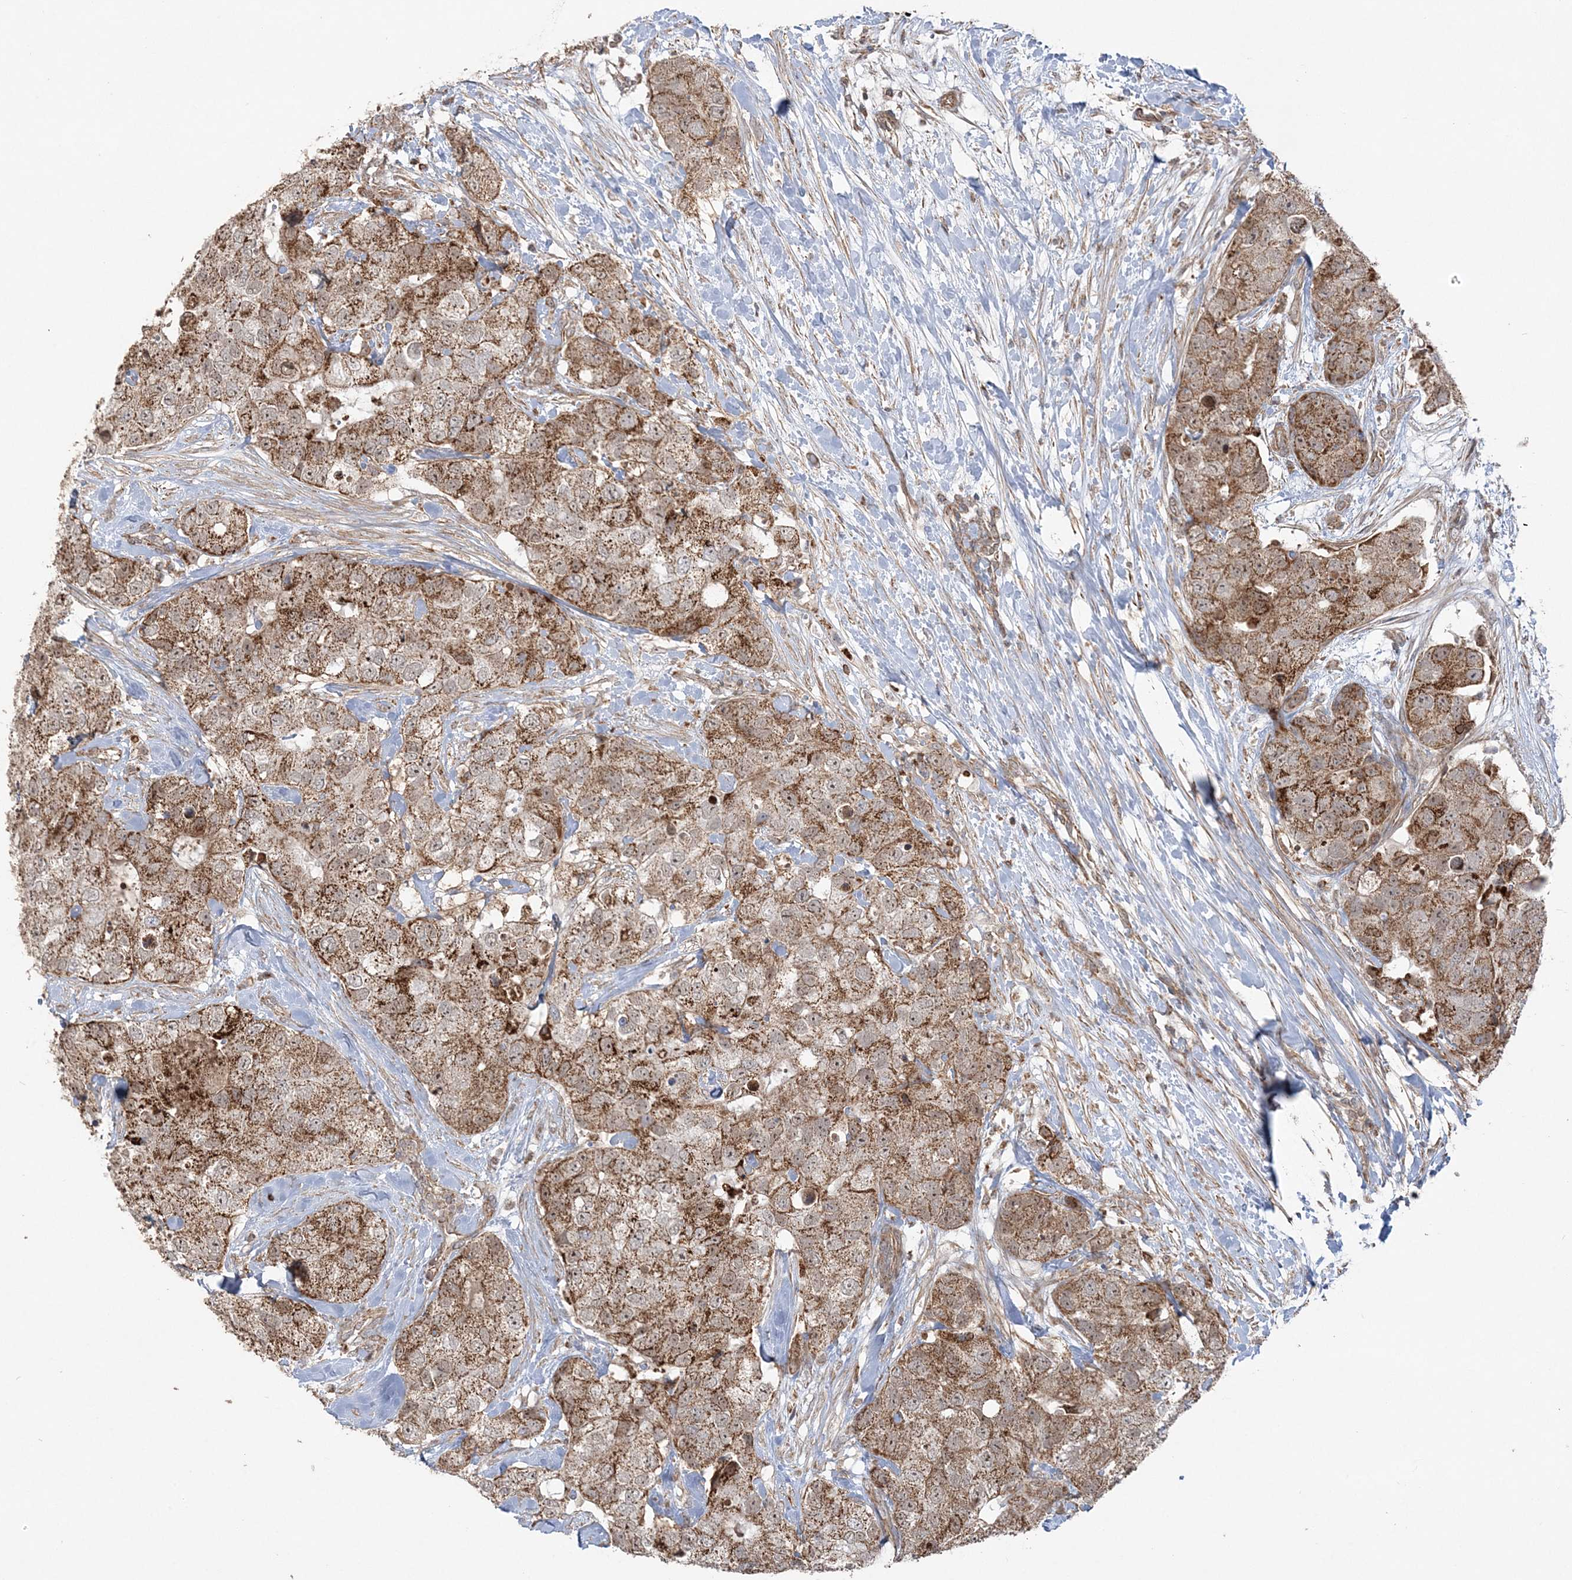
{"staining": {"intensity": "moderate", "quantity": ">75%", "location": "cytoplasmic/membranous,nuclear"}, "tissue": "breast cancer", "cell_type": "Tumor cells", "image_type": "cancer", "snomed": [{"axis": "morphology", "description": "Duct carcinoma"}, {"axis": "topography", "description": "Breast"}], "caption": "A photomicrograph of human breast invasive ductal carcinoma stained for a protein exhibits moderate cytoplasmic/membranous and nuclear brown staining in tumor cells.", "gene": "SCLT1", "patient": {"sex": "female", "age": 62}}